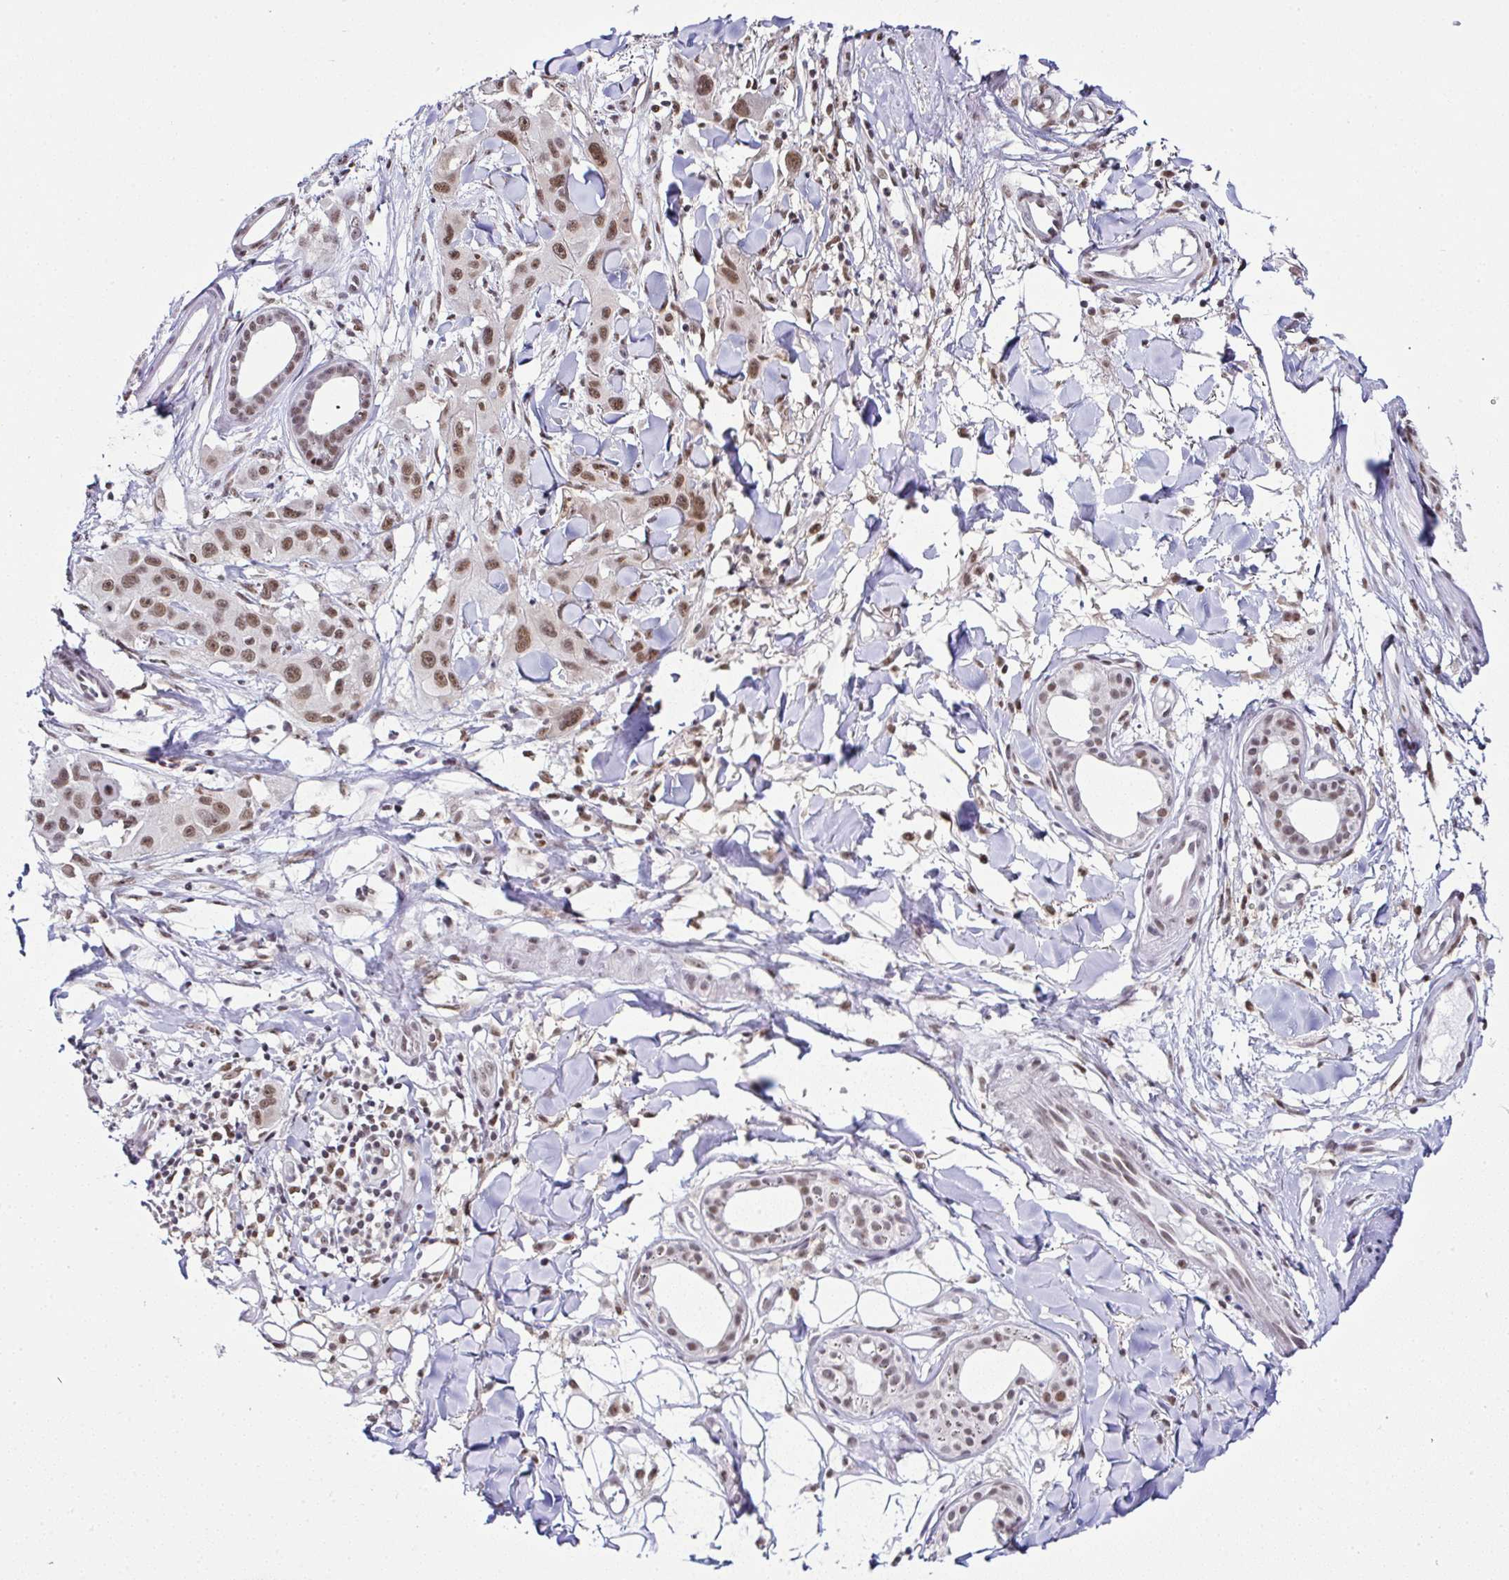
{"staining": {"intensity": "moderate", "quantity": ">75%", "location": "nuclear"}, "tissue": "skin cancer", "cell_type": "Tumor cells", "image_type": "cancer", "snomed": [{"axis": "morphology", "description": "Squamous cell carcinoma, NOS"}, {"axis": "topography", "description": "Skin"}], "caption": "Skin cancer (squamous cell carcinoma) tissue shows moderate nuclear positivity in about >75% of tumor cells", "gene": "PTPN2", "patient": {"sex": "male", "age": 63}}